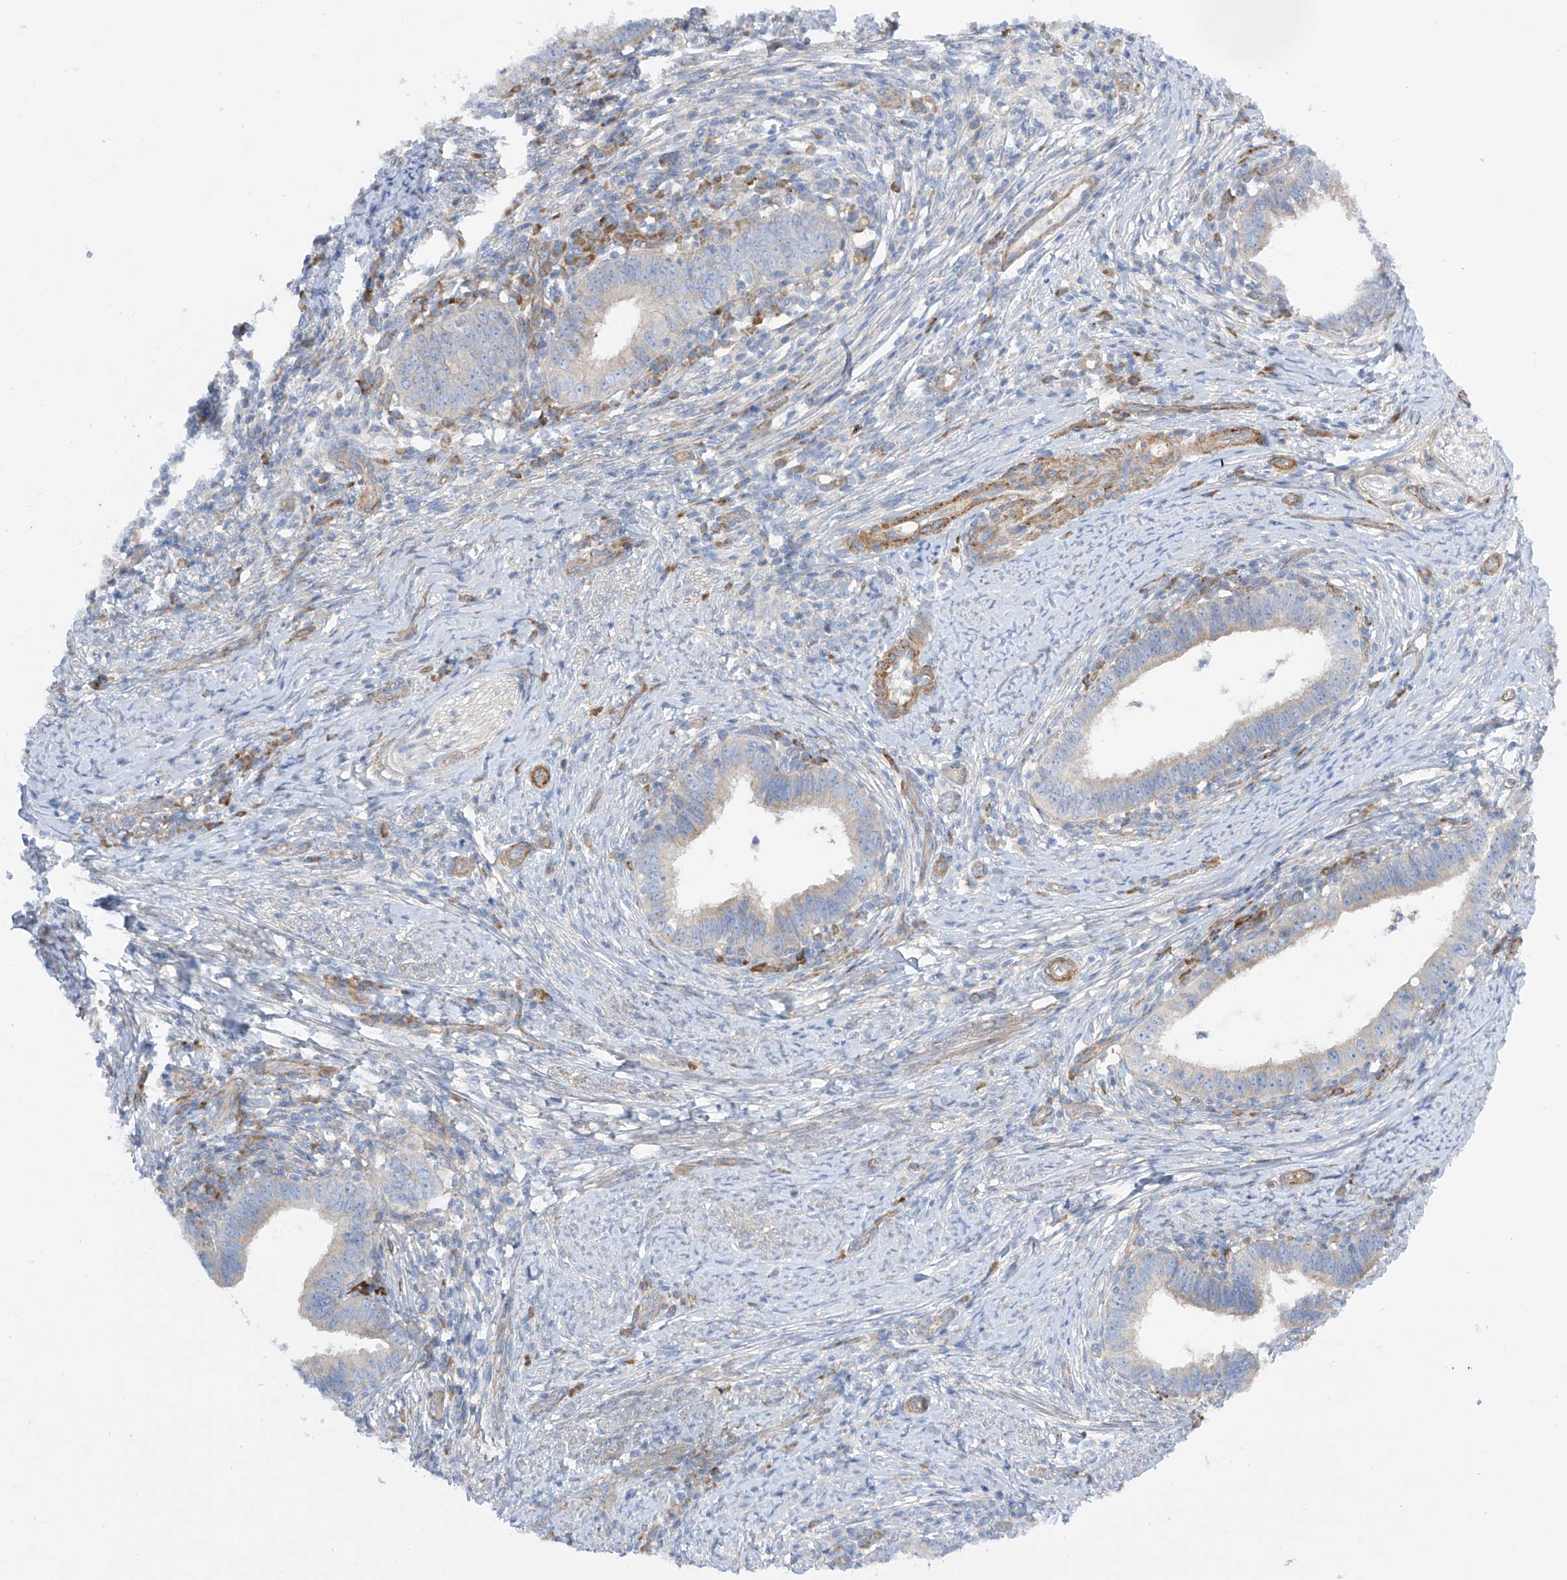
{"staining": {"intensity": "negative", "quantity": "none", "location": "none"}, "tissue": "cervical cancer", "cell_type": "Tumor cells", "image_type": "cancer", "snomed": [{"axis": "morphology", "description": "Adenocarcinoma, NOS"}, {"axis": "topography", "description": "Cervix"}], "caption": "IHC image of human adenocarcinoma (cervical) stained for a protein (brown), which shows no staining in tumor cells. (DAB (3,3'-diaminobenzidine) immunohistochemistry (IHC) visualized using brightfield microscopy, high magnification).", "gene": "LCA5", "patient": {"sex": "female", "age": 36}}